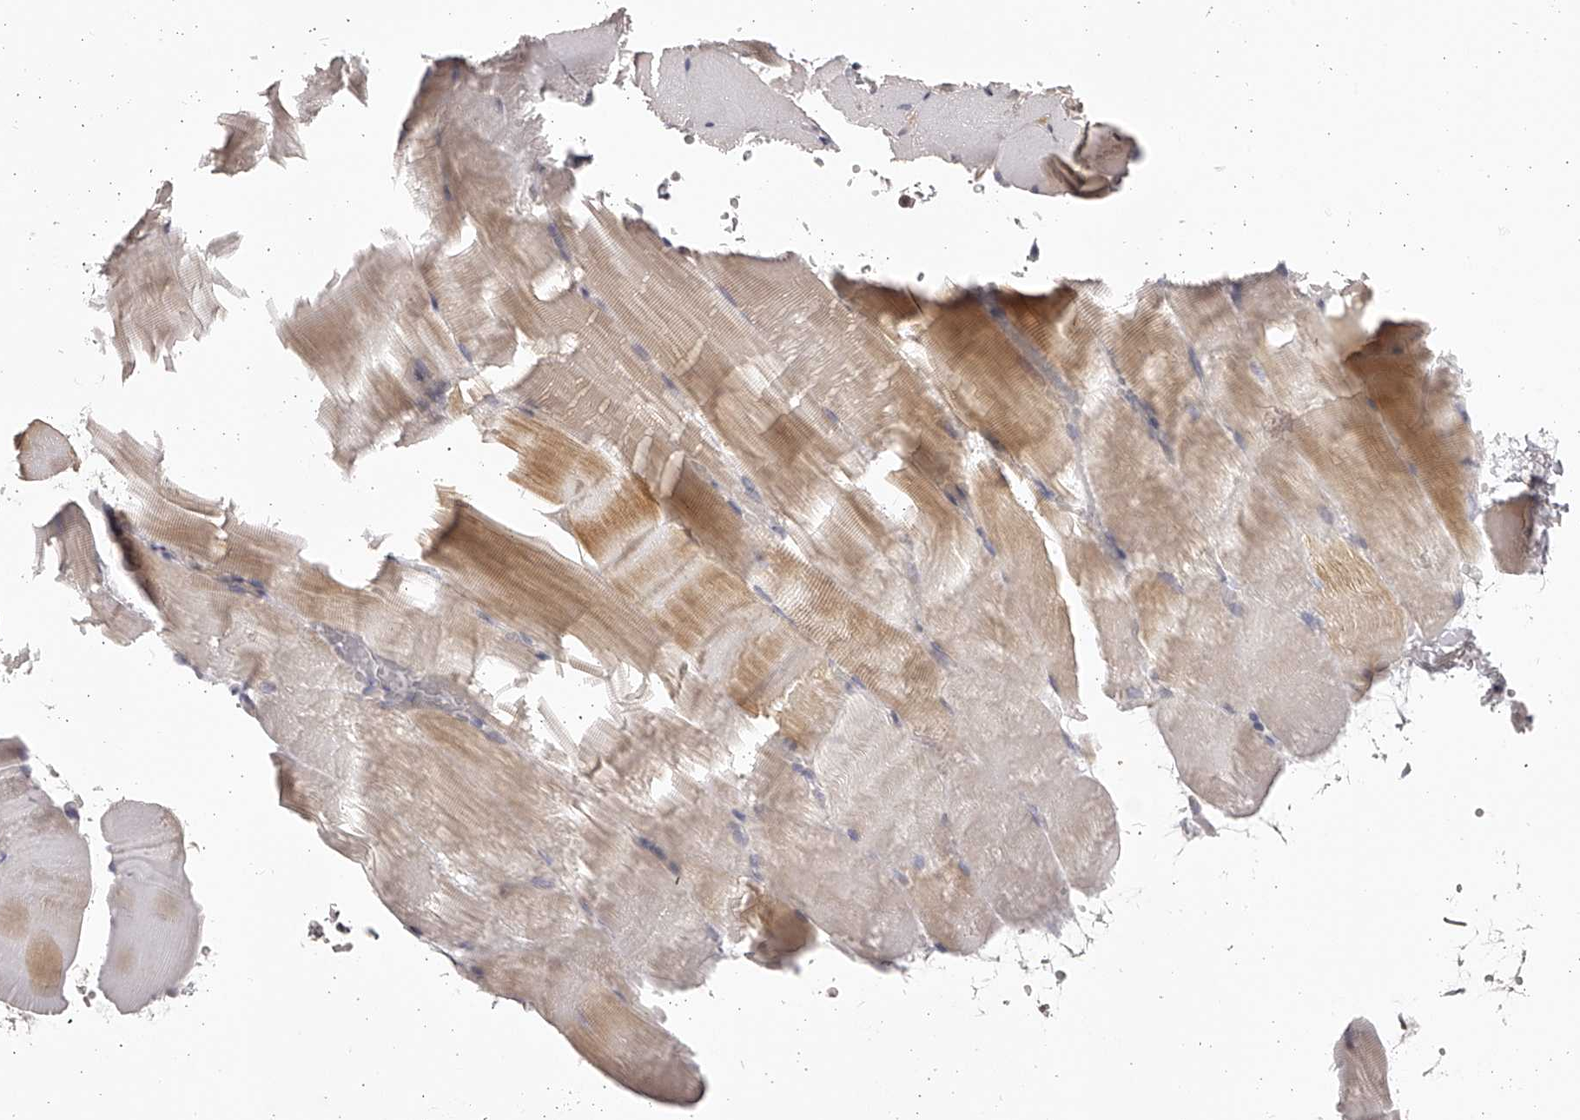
{"staining": {"intensity": "moderate", "quantity": "<25%", "location": "cytoplasmic/membranous"}, "tissue": "skeletal muscle", "cell_type": "Myocytes", "image_type": "normal", "snomed": [{"axis": "morphology", "description": "Normal tissue, NOS"}, {"axis": "topography", "description": "Skeletal muscle"}, {"axis": "topography", "description": "Parathyroid gland"}], "caption": "Moderate cytoplasmic/membranous staining is present in about <25% of myocytes in normal skeletal muscle. The staining is performed using DAB brown chromogen to label protein expression. The nuclei are counter-stained blue using hematoxylin.", "gene": "TNN", "patient": {"sex": "female", "age": 37}}